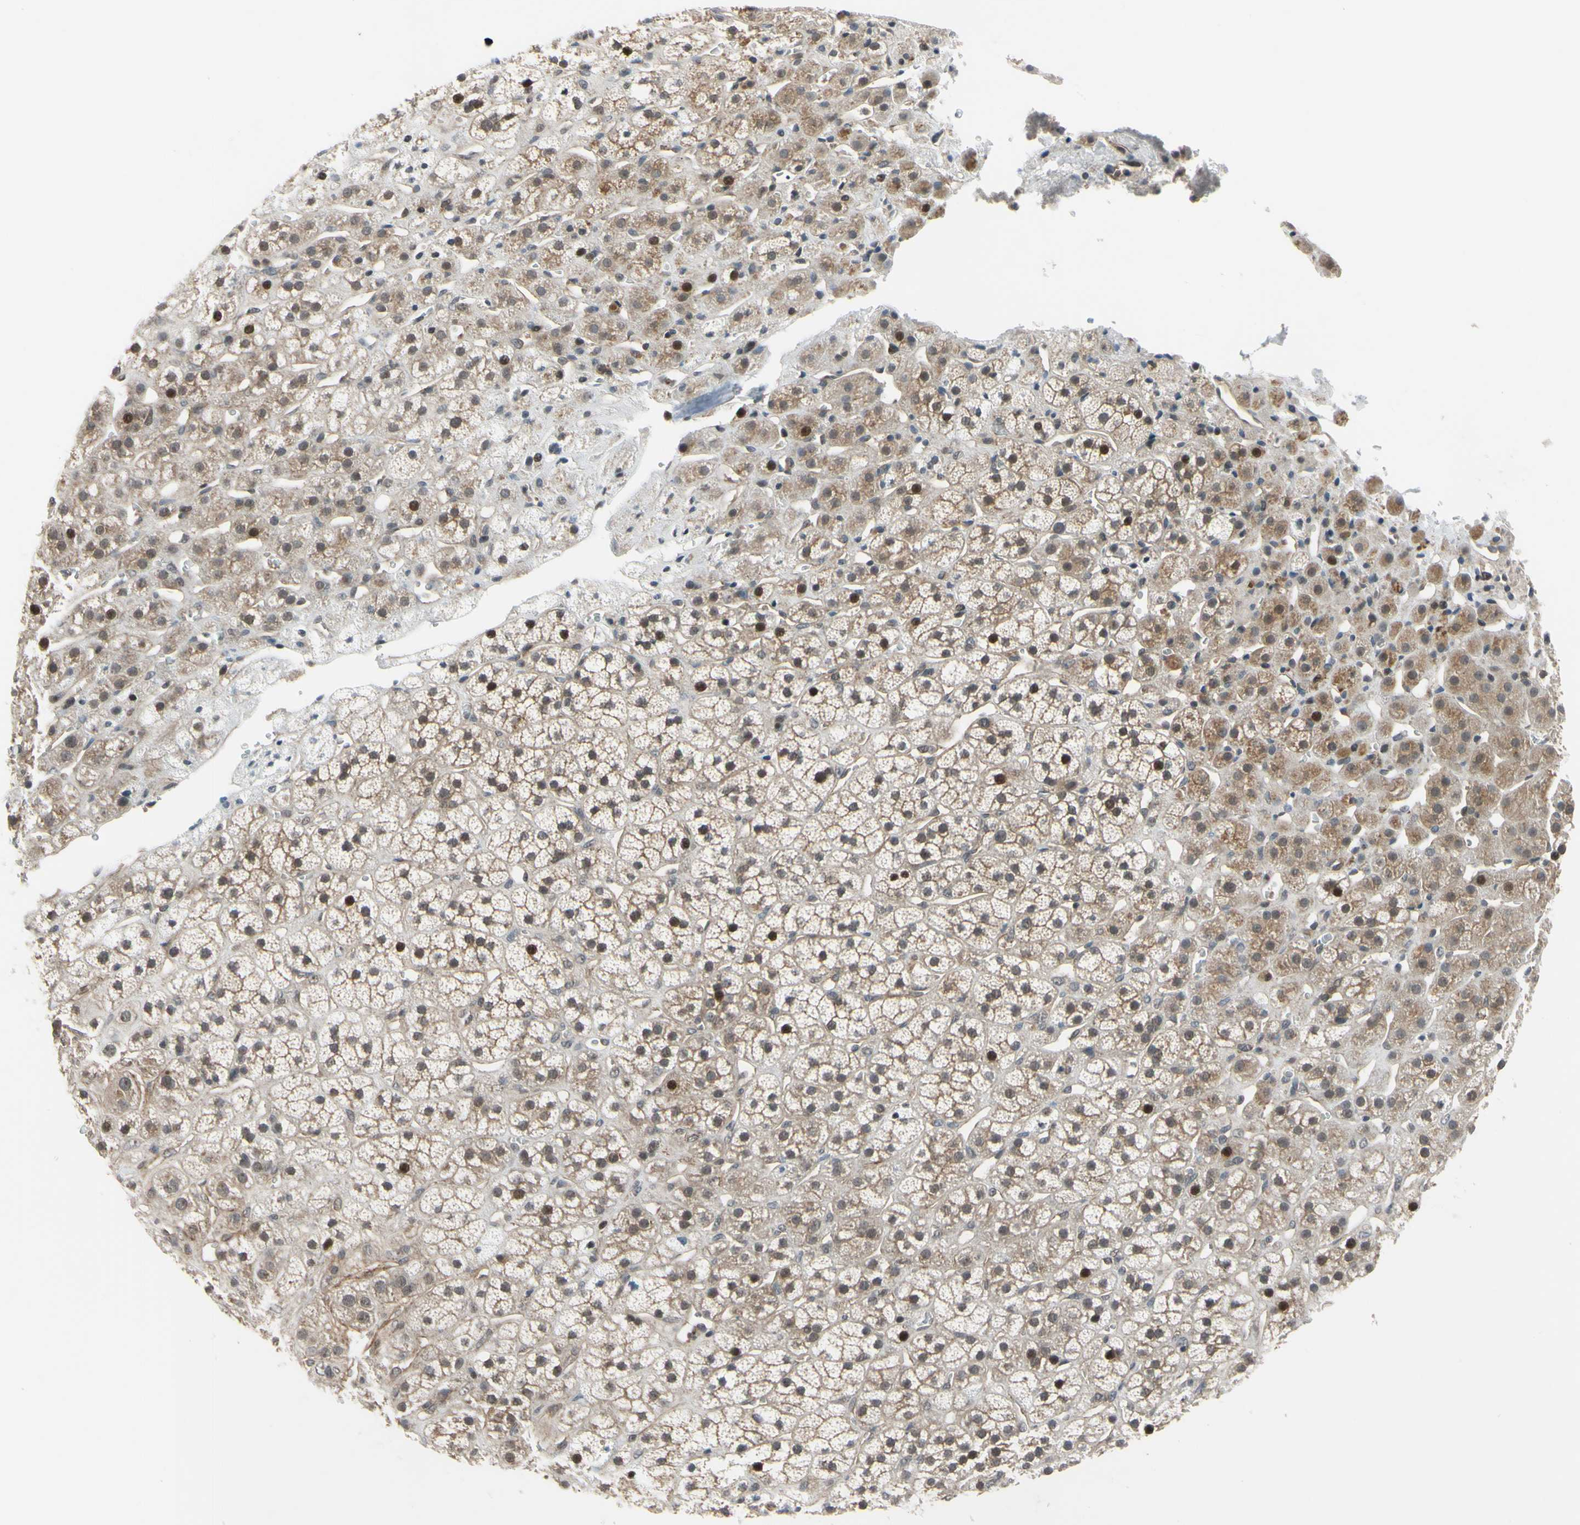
{"staining": {"intensity": "moderate", "quantity": ">75%", "location": "cytoplasmic/membranous,nuclear"}, "tissue": "adrenal gland", "cell_type": "Glandular cells", "image_type": "normal", "snomed": [{"axis": "morphology", "description": "Normal tissue, NOS"}, {"axis": "topography", "description": "Adrenal gland"}], "caption": "Unremarkable adrenal gland was stained to show a protein in brown. There is medium levels of moderate cytoplasmic/membranous,nuclear positivity in approximately >75% of glandular cells. Immunohistochemistry stains the protein in brown and the nuclei are stained blue.", "gene": "COMMD9", "patient": {"sex": "male", "age": 56}}